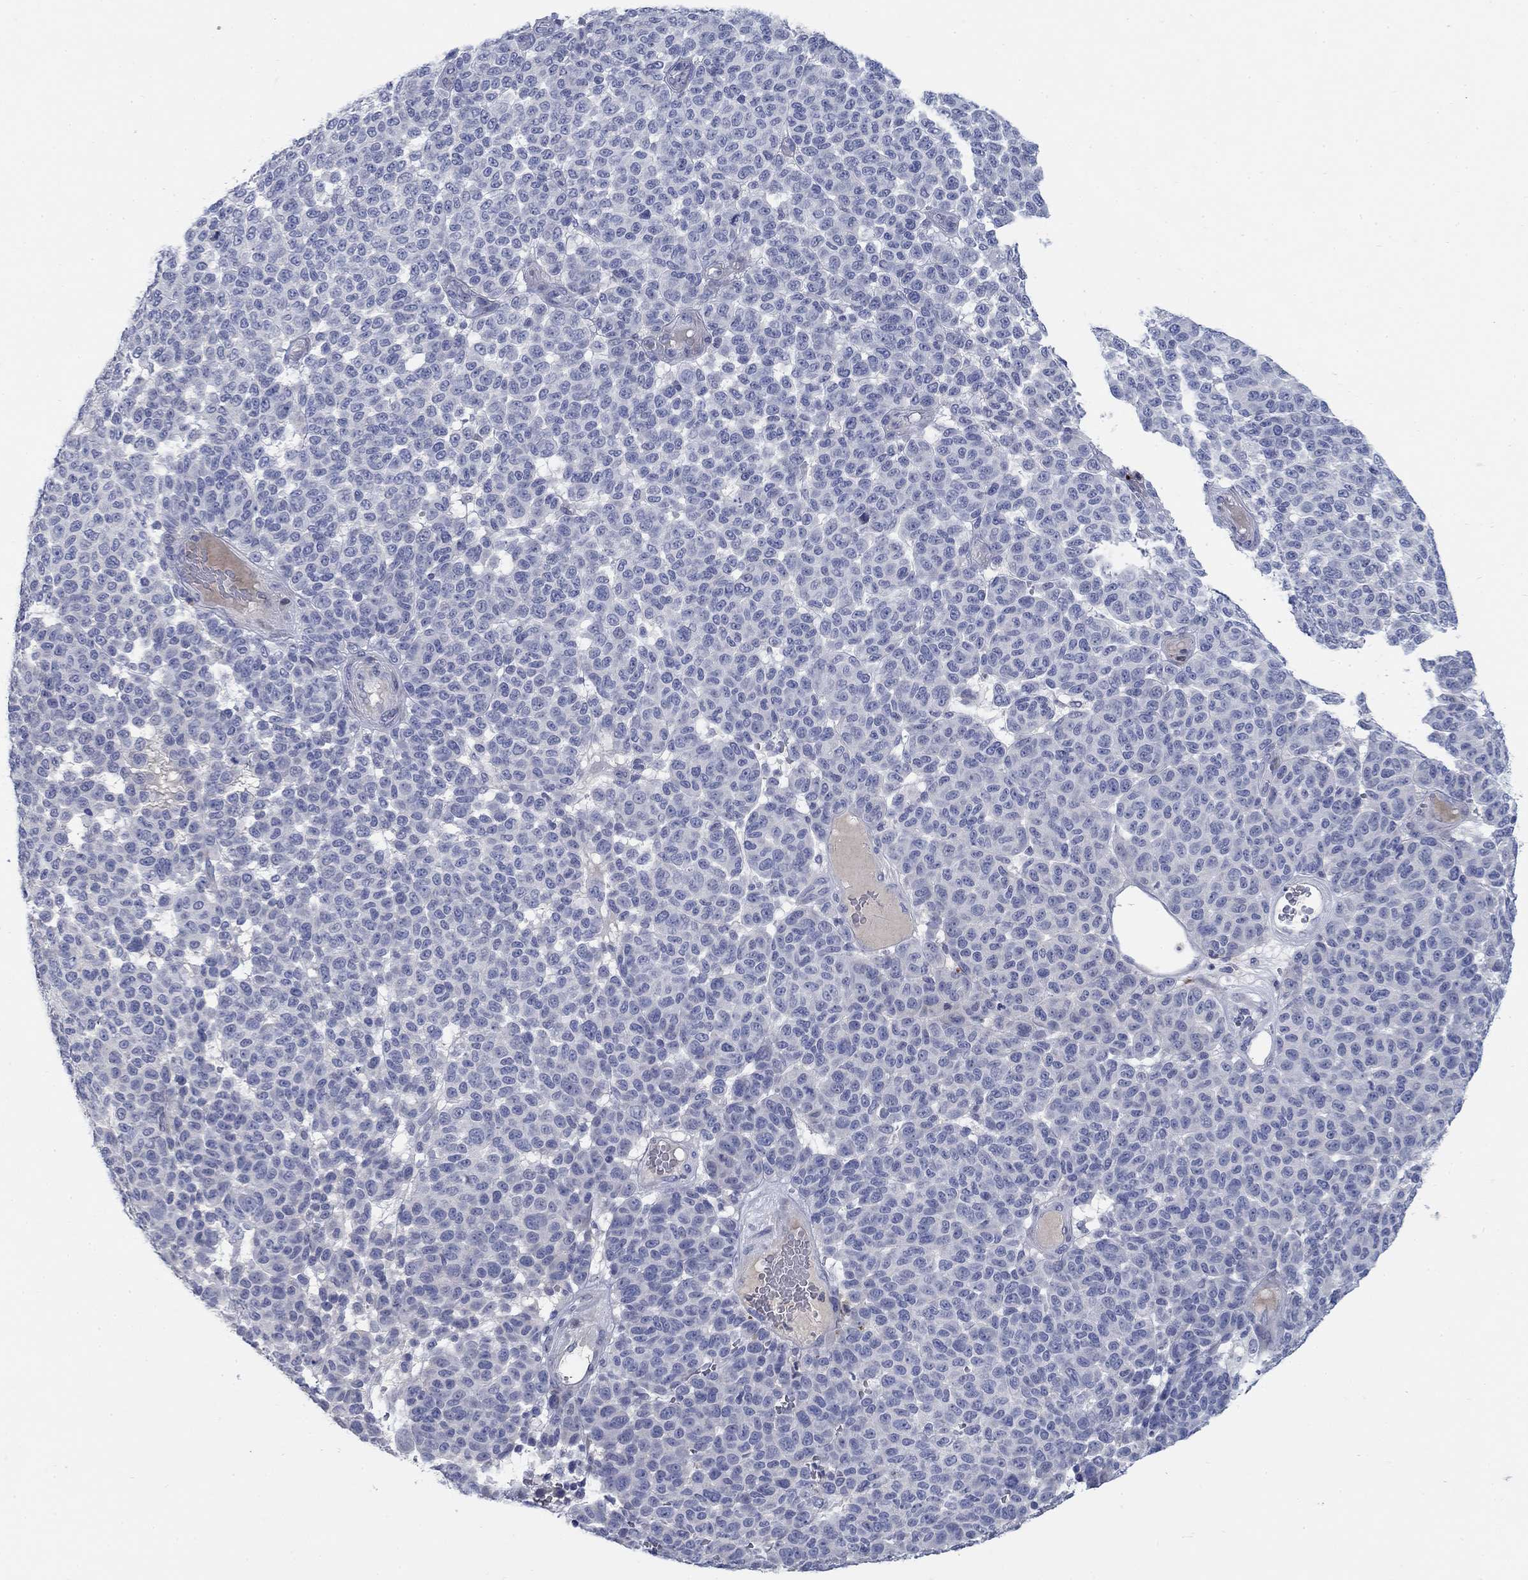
{"staining": {"intensity": "negative", "quantity": "none", "location": "none"}, "tissue": "melanoma", "cell_type": "Tumor cells", "image_type": "cancer", "snomed": [{"axis": "morphology", "description": "Malignant melanoma, NOS"}, {"axis": "topography", "description": "Skin"}], "caption": "An immunohistochemistry micrograph of malignant melanoma is shown. There is no staining in tumor cells of malignant melanoma.", "gene": "TMEM249", "patient": {"sex": "male", "age": 59}}